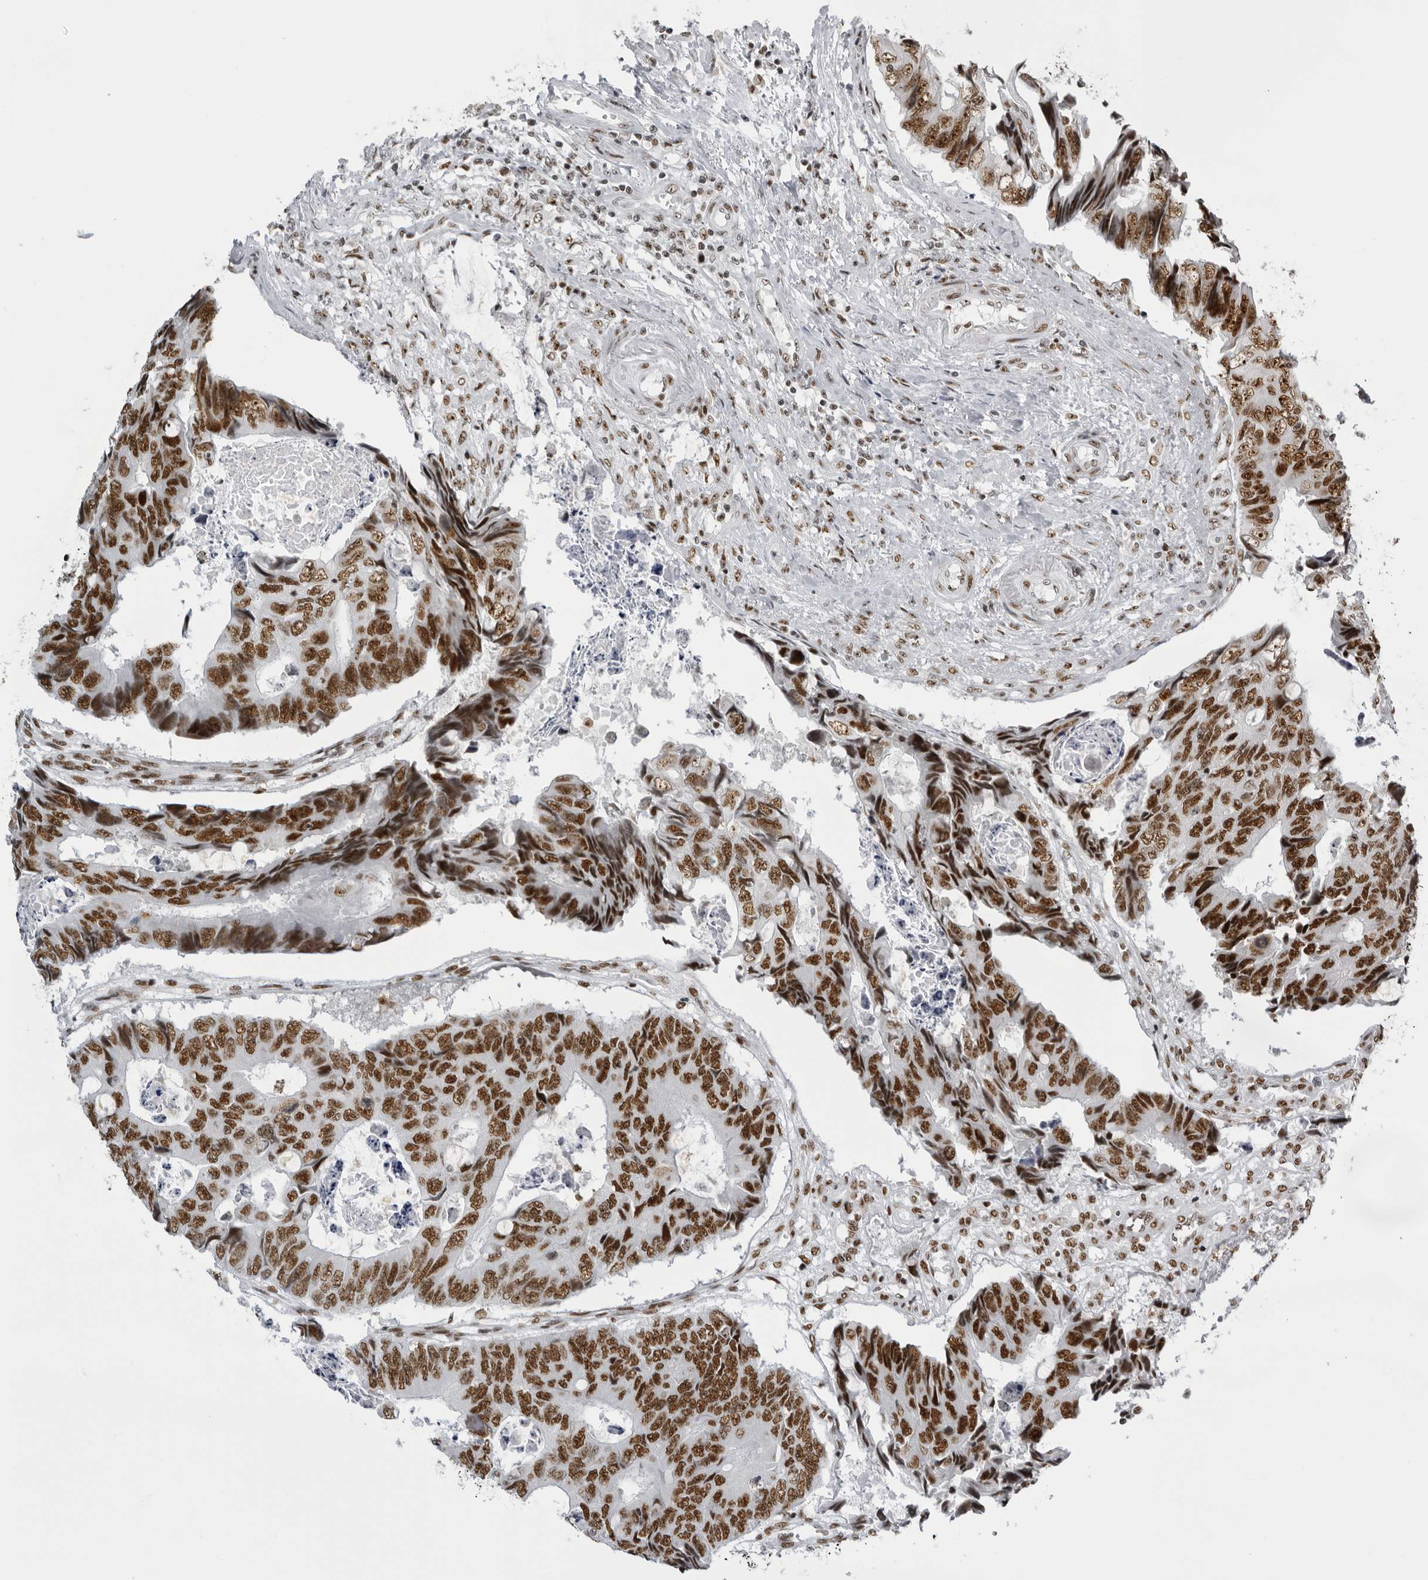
{"staining": {"intensity": "strong", "quantity": ">75%", "location": "nuclear"}, "tissue": "colorectal cancer", "cell_type": "Tumor cells", "image_type": "cancer", "snomed": [{"axis": "morphology", "description": "Adenocarcinoma, NOS"}, {"axis": "topography", "description": "Rectum"}], "caption": "Immunohistochemistry (IHC) image of colorectal cancer (adenocarcinoma) stained for a protein (brown), which reveals high levels of strong nuclear staining in about >75% of tumor cells.", "gene": "DHX9", "patient": {"sex": "male", "age": 84}}